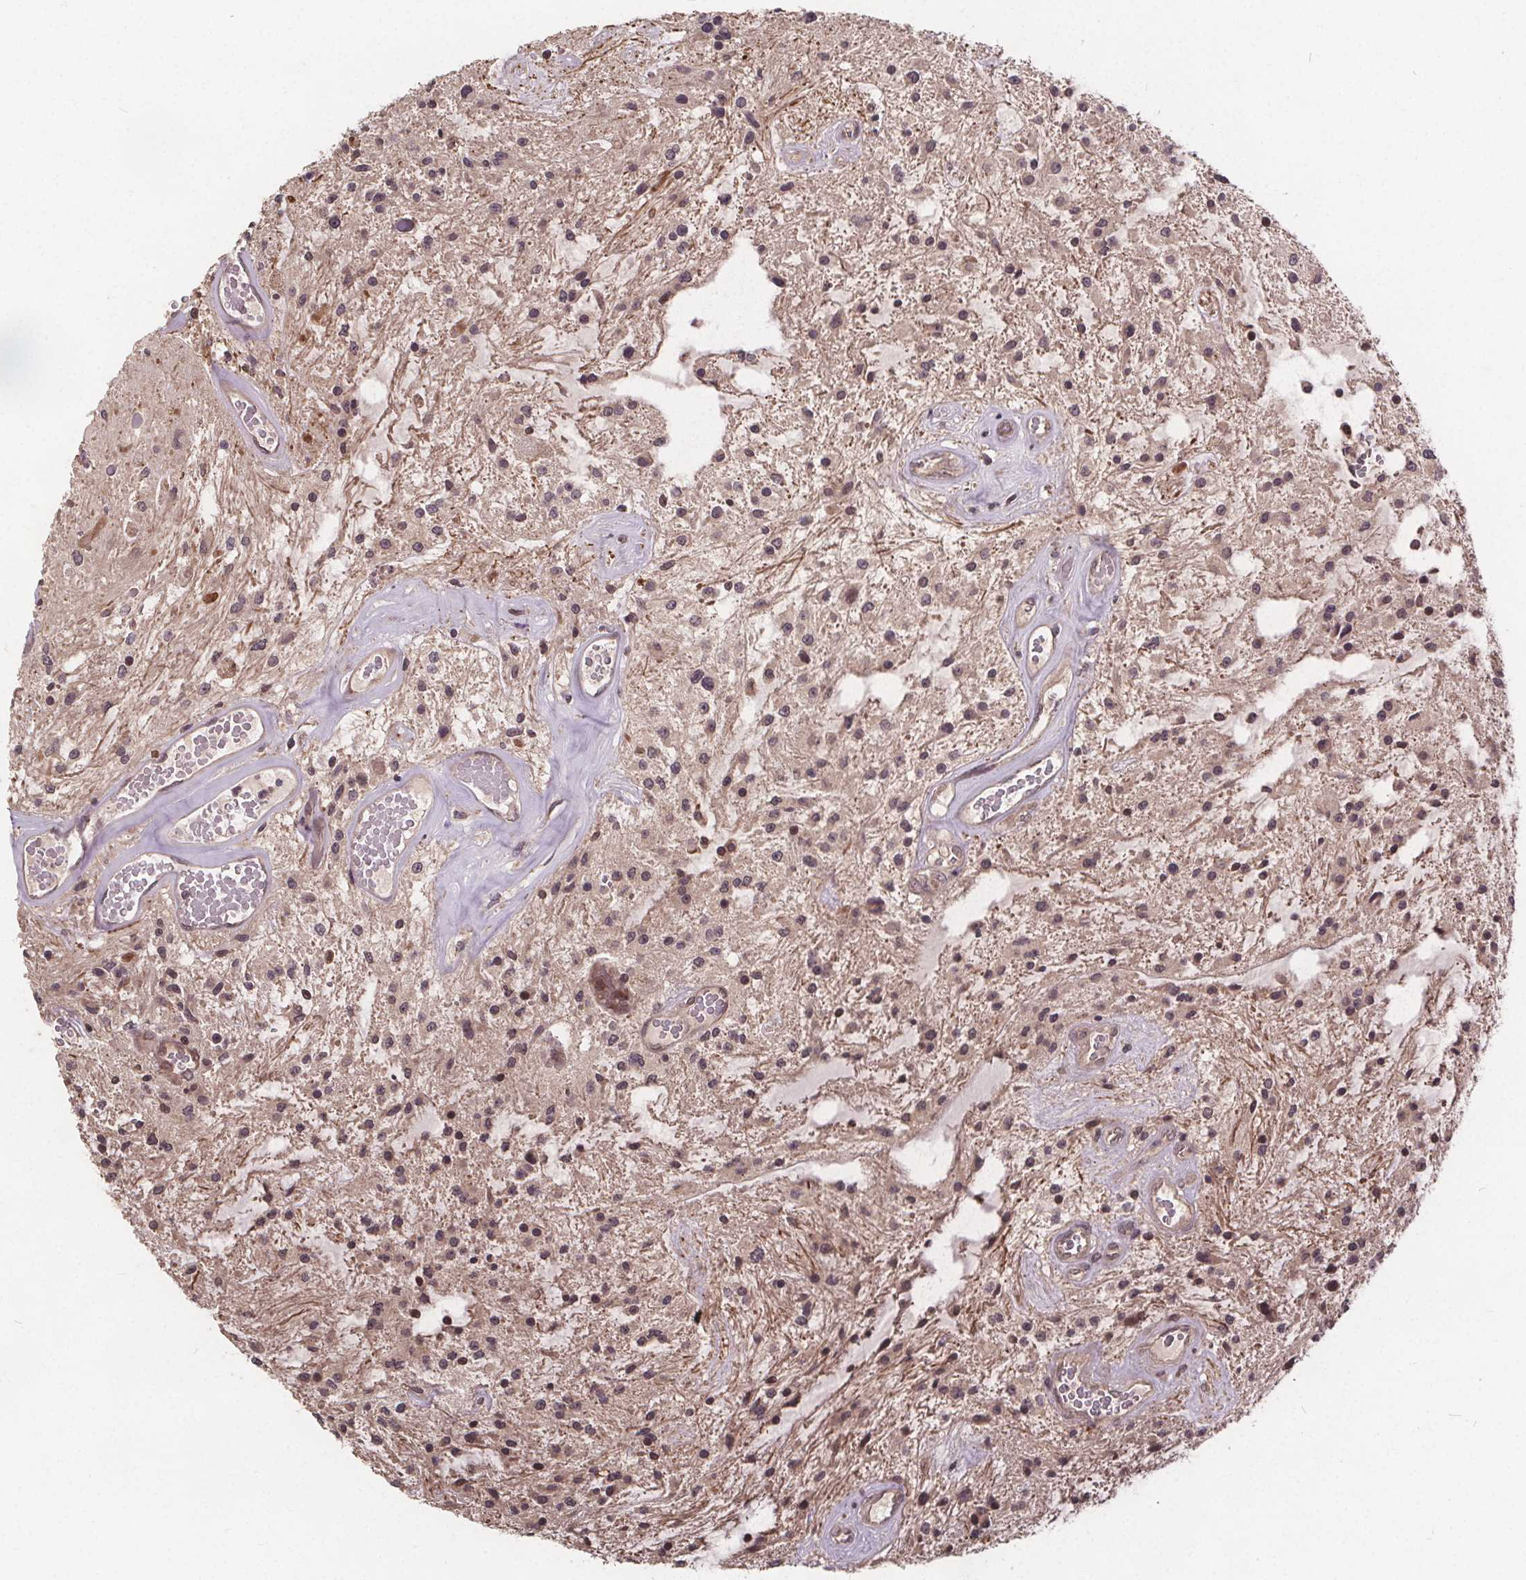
{"staining": {"intensity": "moderate", "quantity": "25%-75%", "location": "cytoplasmic/membranous,nuclear"}, "tissue": "glioma", "cell_type": "Tumor cells", "image_type": "cancer", "snomed": [{"axis": "morphology", "description": "Glioma, malignant, Low grade"}, {"axis": "topography", "description": "Cerebellum"}], "caption": "High-power microscopy captured an immunohistochemistry photomicrograph of malignant glioma (low-grade), revealing moderate cytoplasmic/membranous and nuclear positivity in approximately 25%-75% of tumor cells.", "gene": "USP9X", "patient": {"sex": "female", "age": 14}}